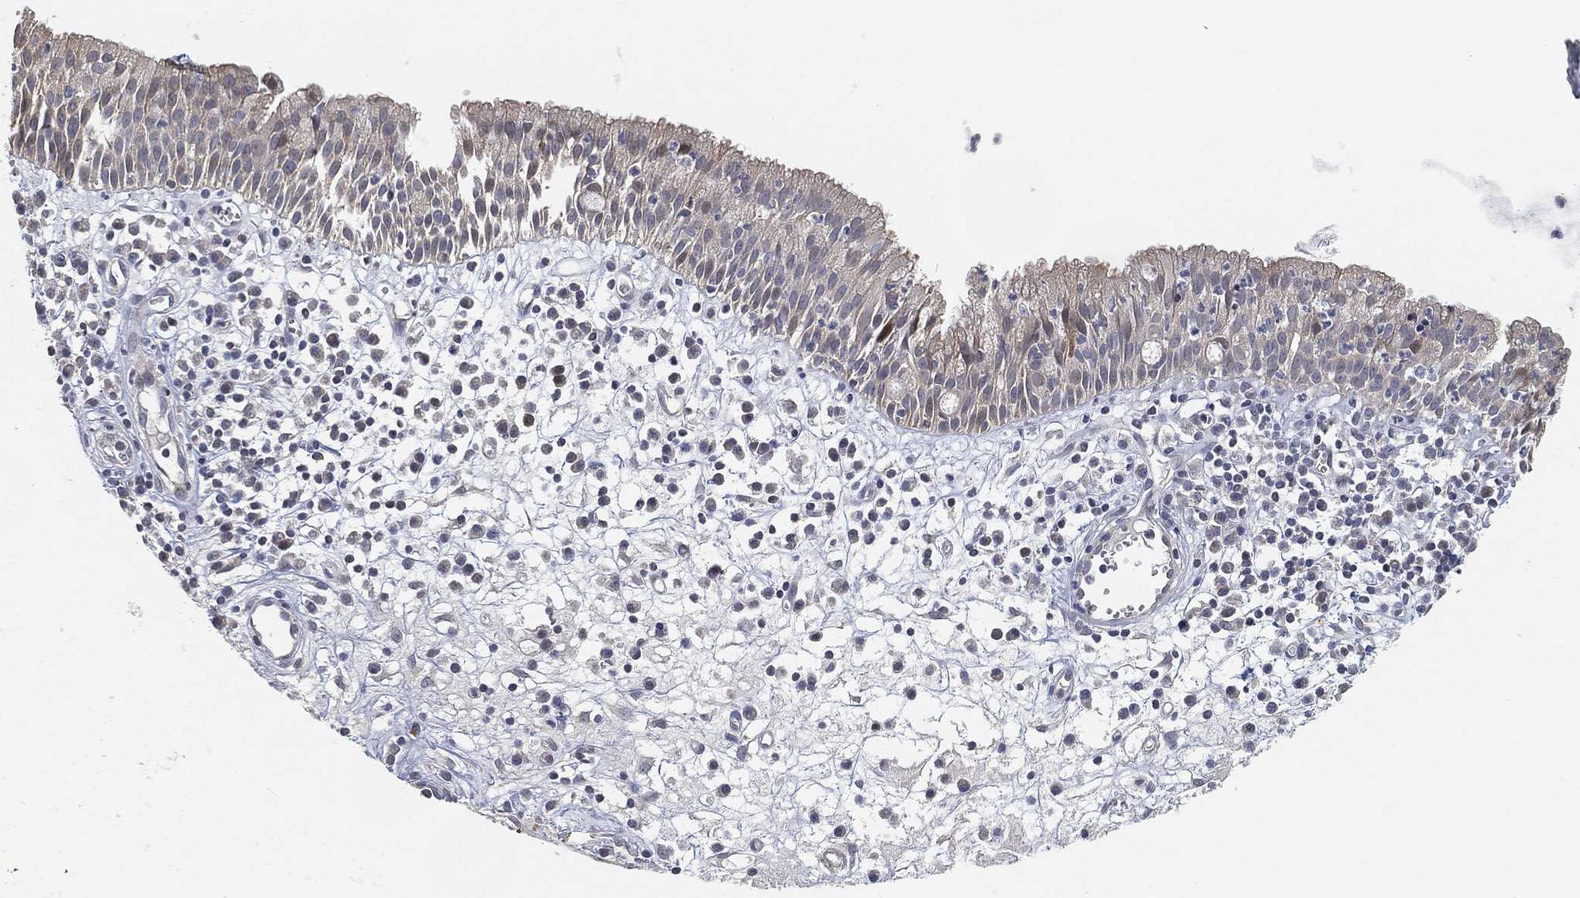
{"staining": {"intensity": "negative", "quantity": "none", "location": "none"}, "tissue": "nasopharynx", "cell_type": "Respiratory epithelial cells", "image_type": "normal", "snomed": [{"axis": "morphology", "description": "Normal tissue, NOS"}, {"axis": "topography", "description": "Nasopharynx"}], "caption": "IHC image of normal nasopharynx: nasopharynx stained with DAB (3,3'-diaminobenzidine) reveals no significant protein staining in respiratory epithelial cells.", "gene": "GPR61", "patient": {"sex": "female", "age": 77}}